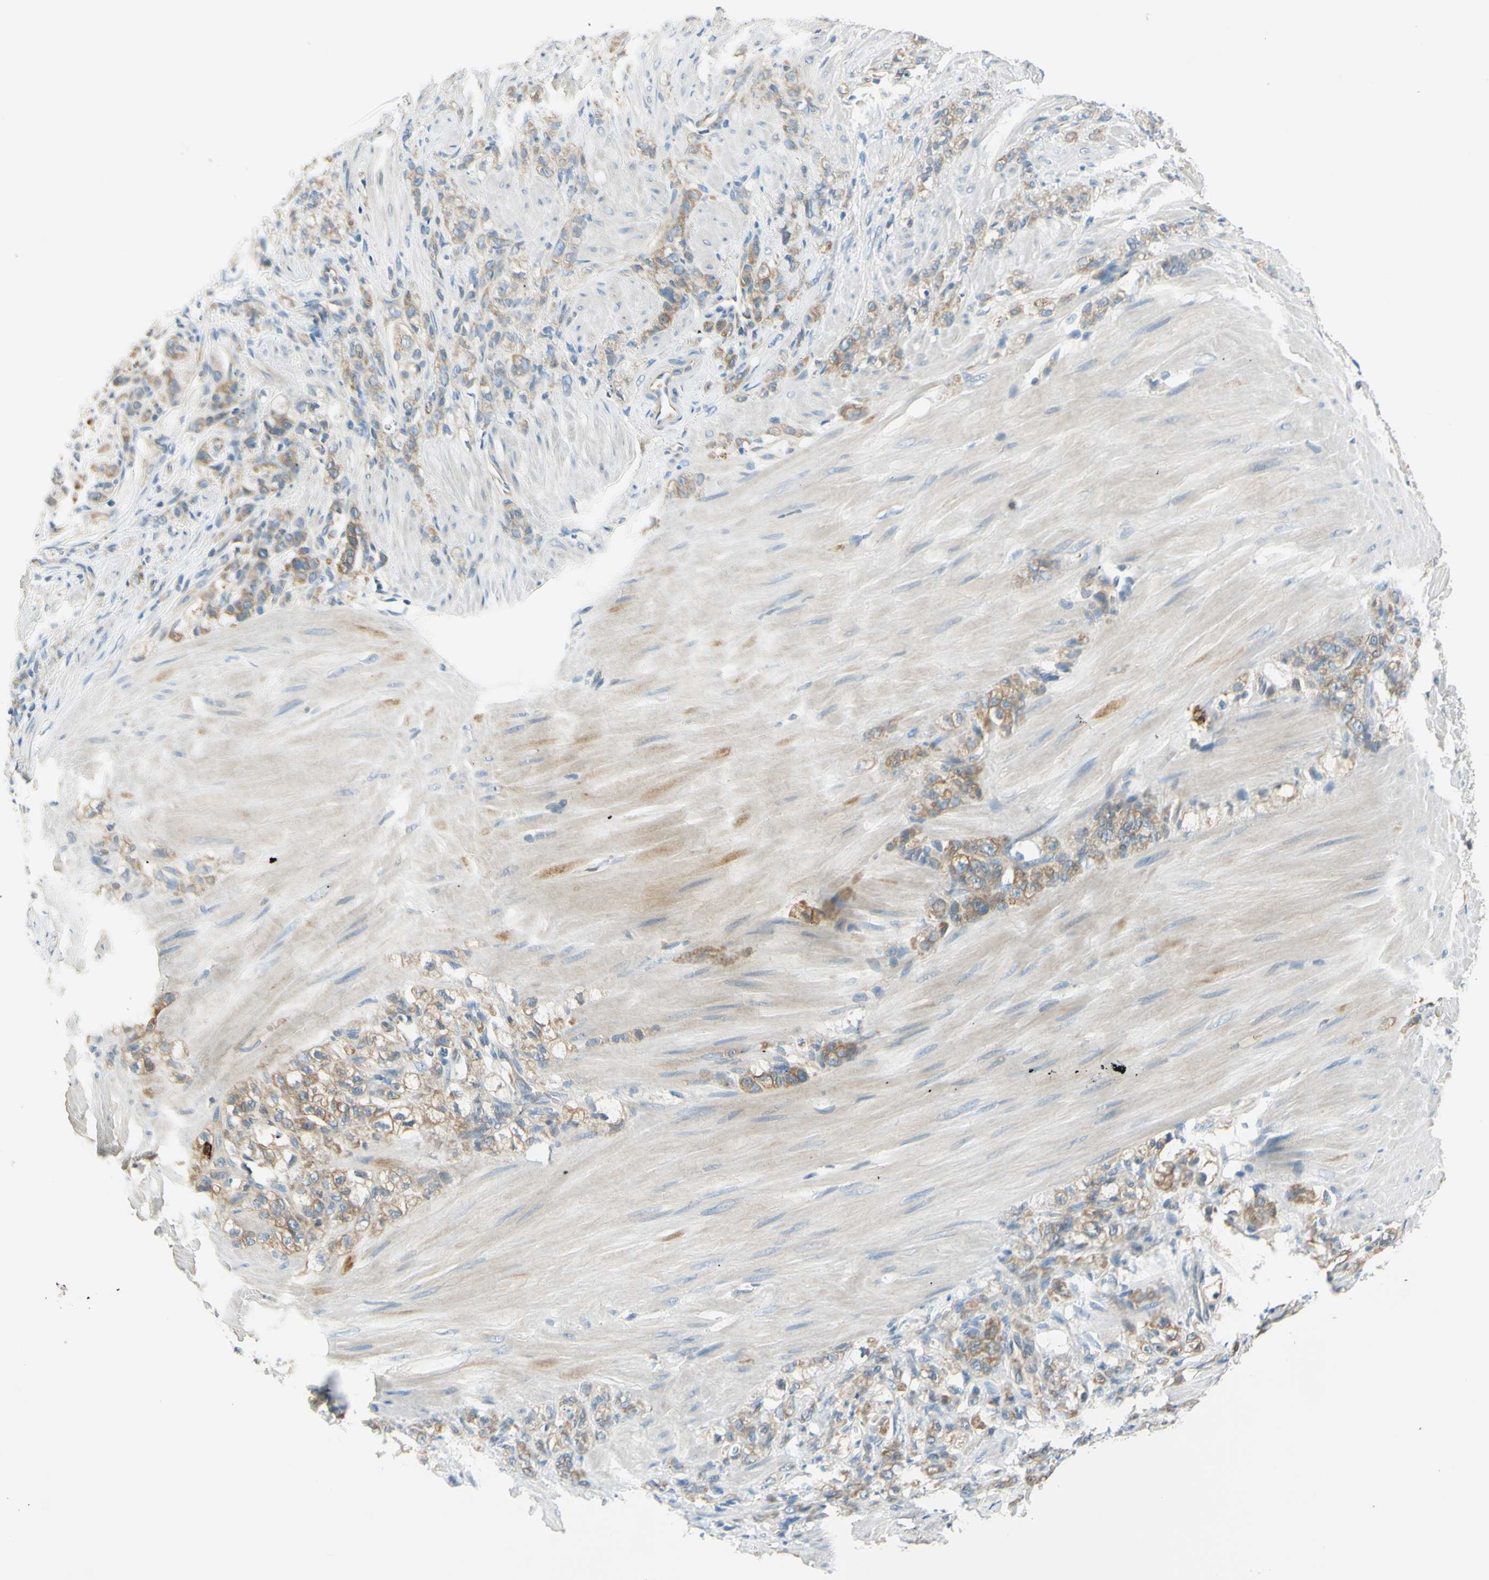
{"staining": {"intensity": "moderate", "quantity": ">75%", "location": "cytoplasmic/membranous"}, "tissue": "stomach cancer", "cell_type": "Tumor cells", "image_type": "cancer", "snomed": [{"axis": "morphology", "description": "Adenocarcinoma, NOS"}, {"axis": "topography", "description": "Stomach"}], "caption": "Brown immunohistochemical staining in stomach adenocarcinoma exhibits moderate cytoplasmic/membranous staining in about >75% of tumor cells.", "gene": "LAMA3", "patient": {"sex": "male", "age": 82}}